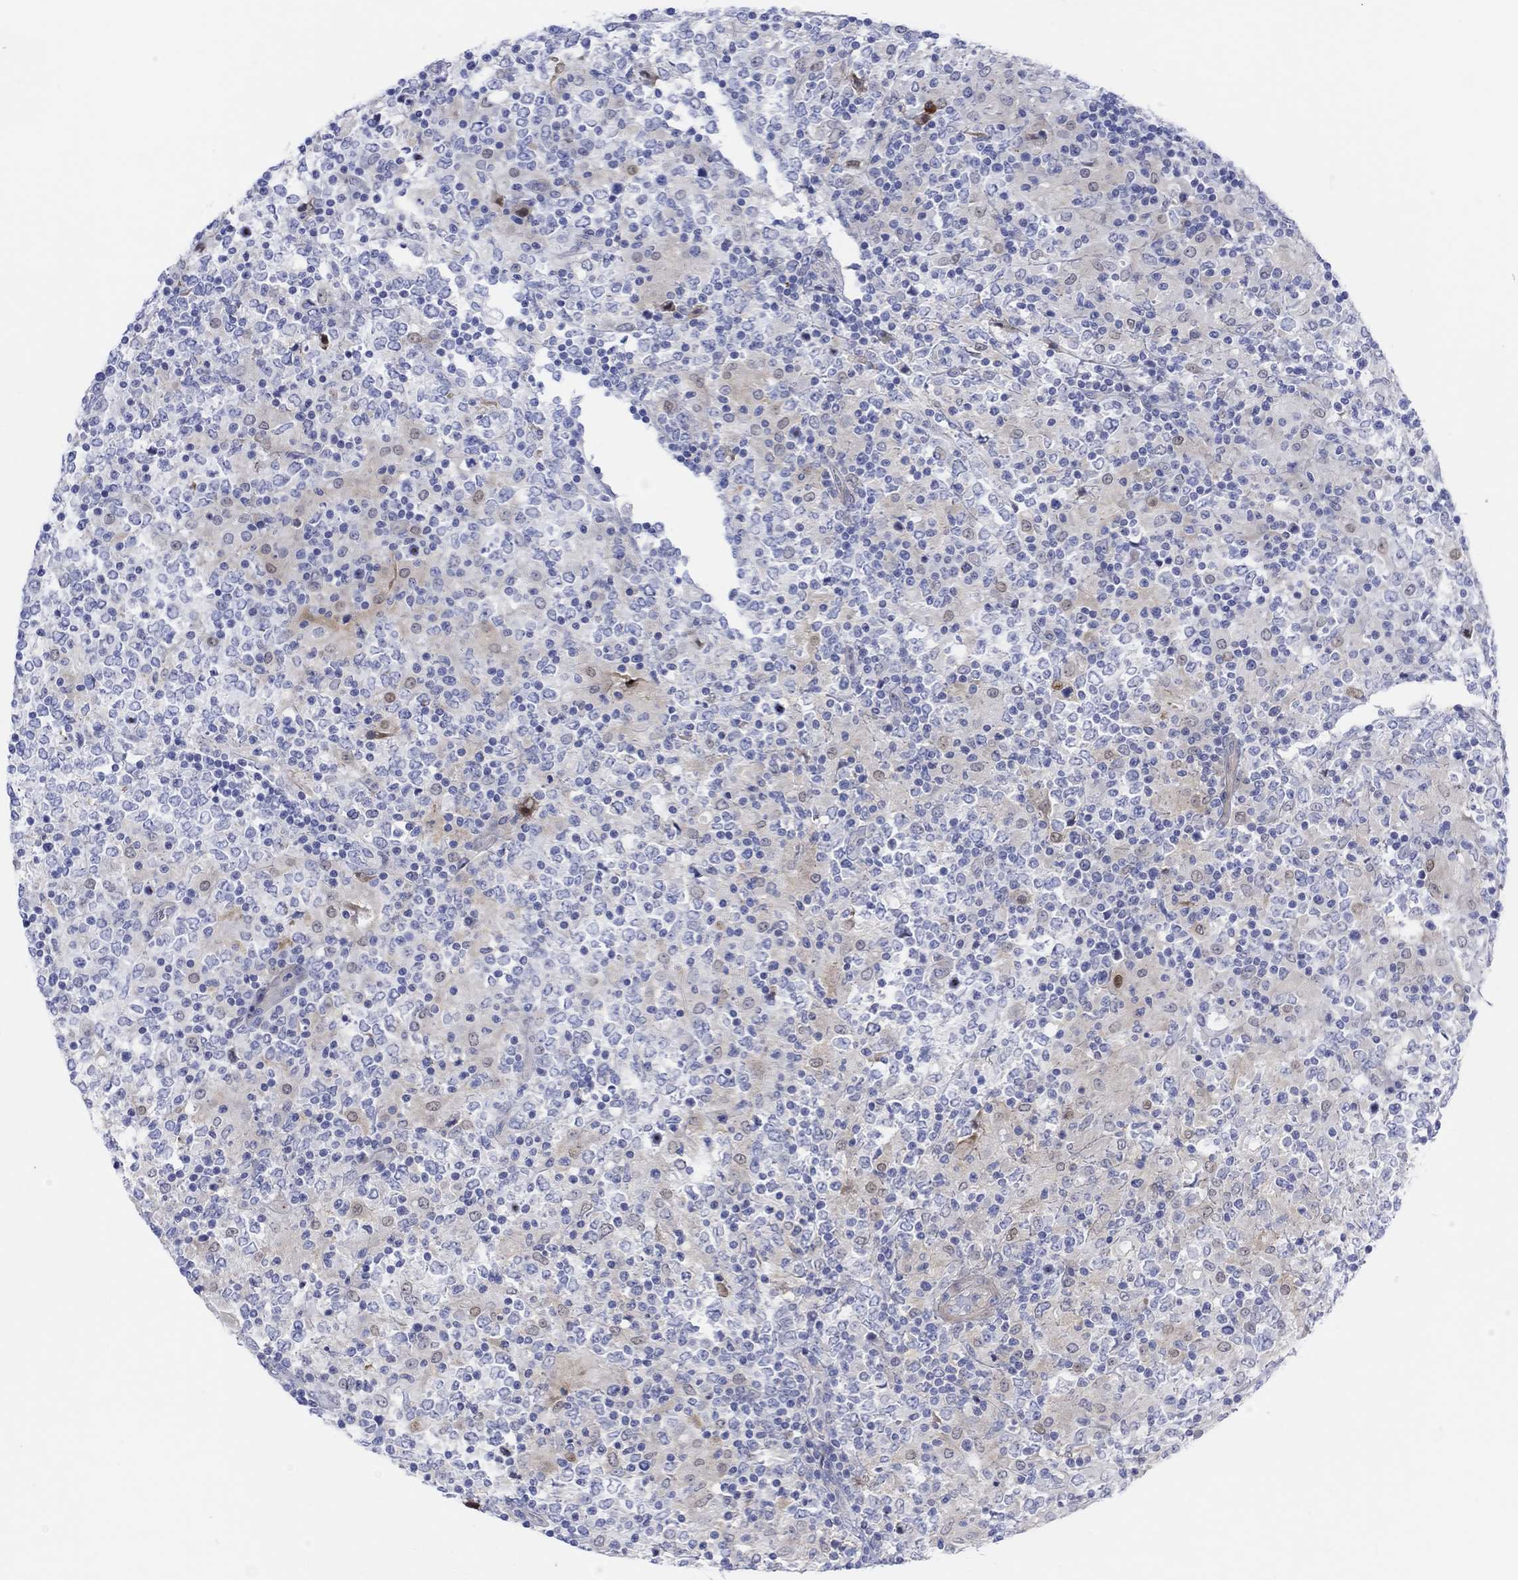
{"staining": {"intensity": "negative", "quantity": "none", "location": "none"}, "tissue": "lymphoma", "cell_type": "Tumor cells", "image_type": "cancer", "snomed": [{"axis": "morphology", "description": "Malignant lymphoma, non-Hodgkin's type, High grade"}, {"axis": "topography", "description": "Lymph node"}], "caption": "Tumor cells show no significant protein staining in malignant lymphoma, non-Hodgkin's type (high-grade). (Immunohistochemistry (ihc), brightfield microscopy, high magnification).", "gene": "TLDC2", "patient": {"sex": "female", "age": 84}}